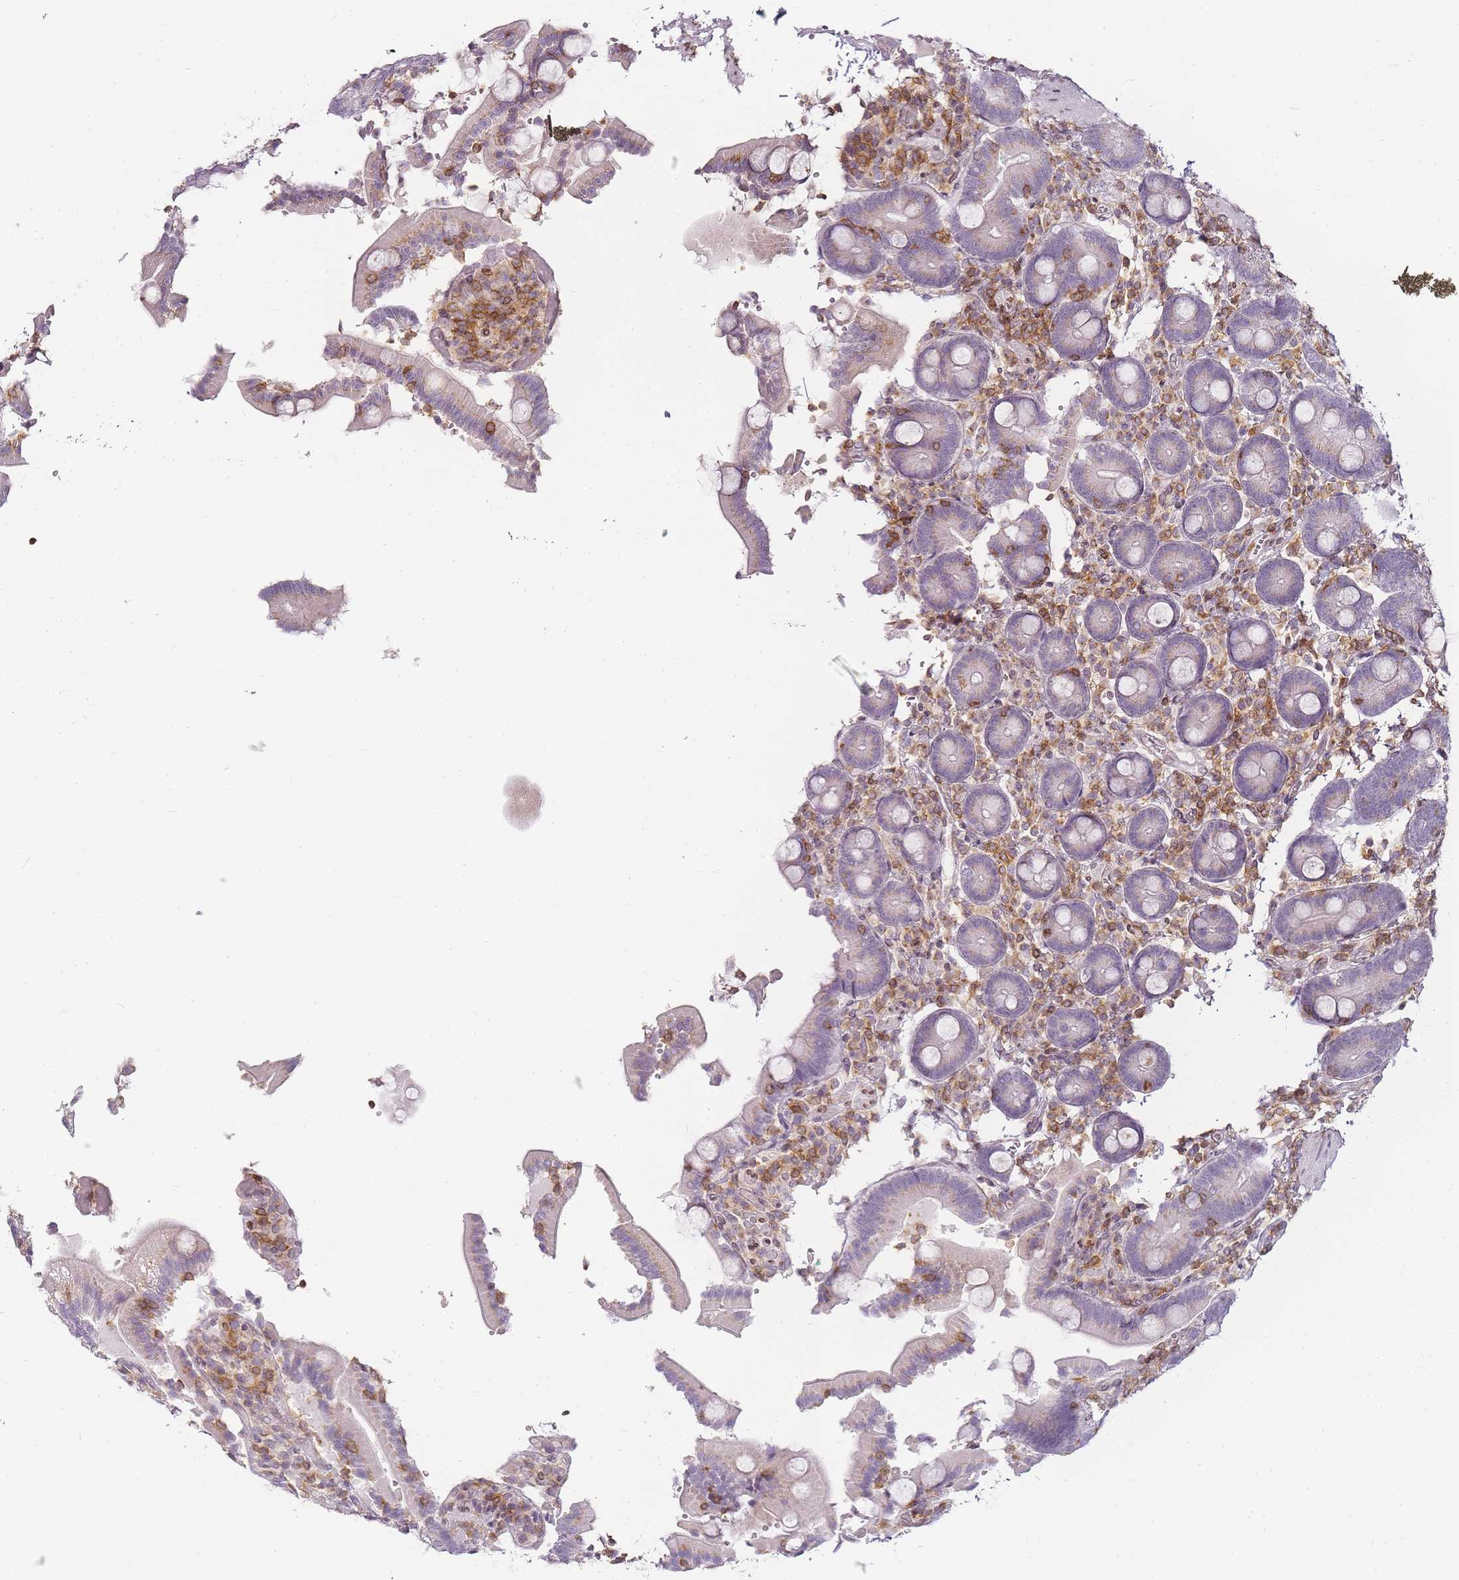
{"staining": {"intensity": "moderate", "quantity": "25%-75%", "location": "nuclear"}, "tissue": "duodenum", "cell_type": "Glandular cells", "image_type": "normal", "snomed": [{"axis": "morphology", "description": "Normal tissue, NOS"}, {"axis": "topography", "description": "Duodenum"}], "caption": "Immunohistochemistry (DAB) staining of benign human duodenum displays moderate nuclear protein expression in about 25%-75% of glandular cells. Nuclei are stained in blue.", "gene": "JAKMIP1", "patient": {"sex": "female", "age": 62}}